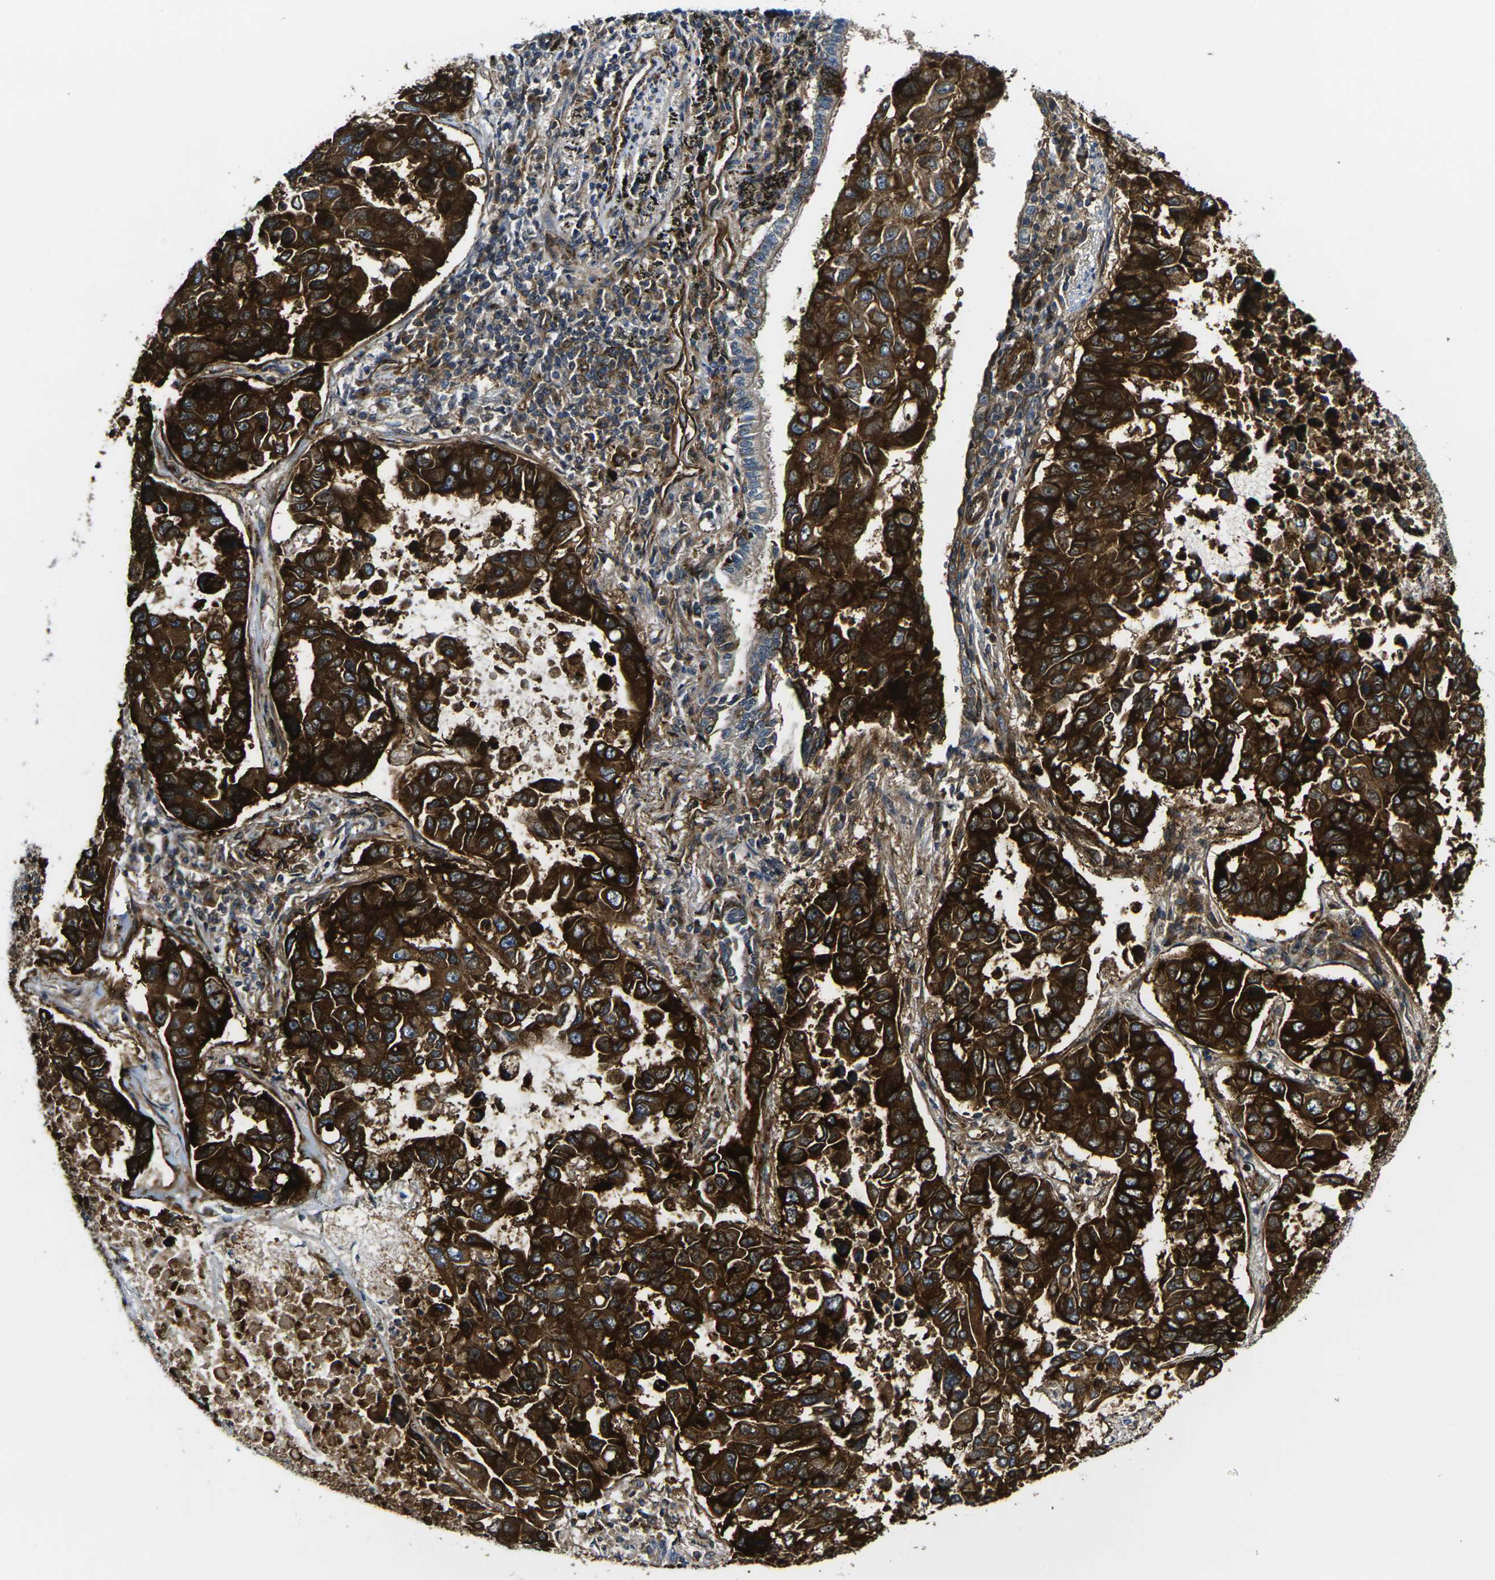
{"staining": {"intensity": "strong", "quantity": ">75%", "location": "cytoplasmic/membranous"}, "tissue": "lung cancer", "cell_type": "Tumor cells", "image_type": "cancer", "snomed": [{"axis": "morphology", "description": "Adenocarcinoma, NOS"}, {"axis": "topography", "description": "Lung"}], "caption": "Lung cancer stained for a protein (brown) exhibits strong cytoplasmic/membranous positive staining in approximately >75% of tumor cells.", "gene": "ECE1", "patient": {"sex": "male", "age": 64}}